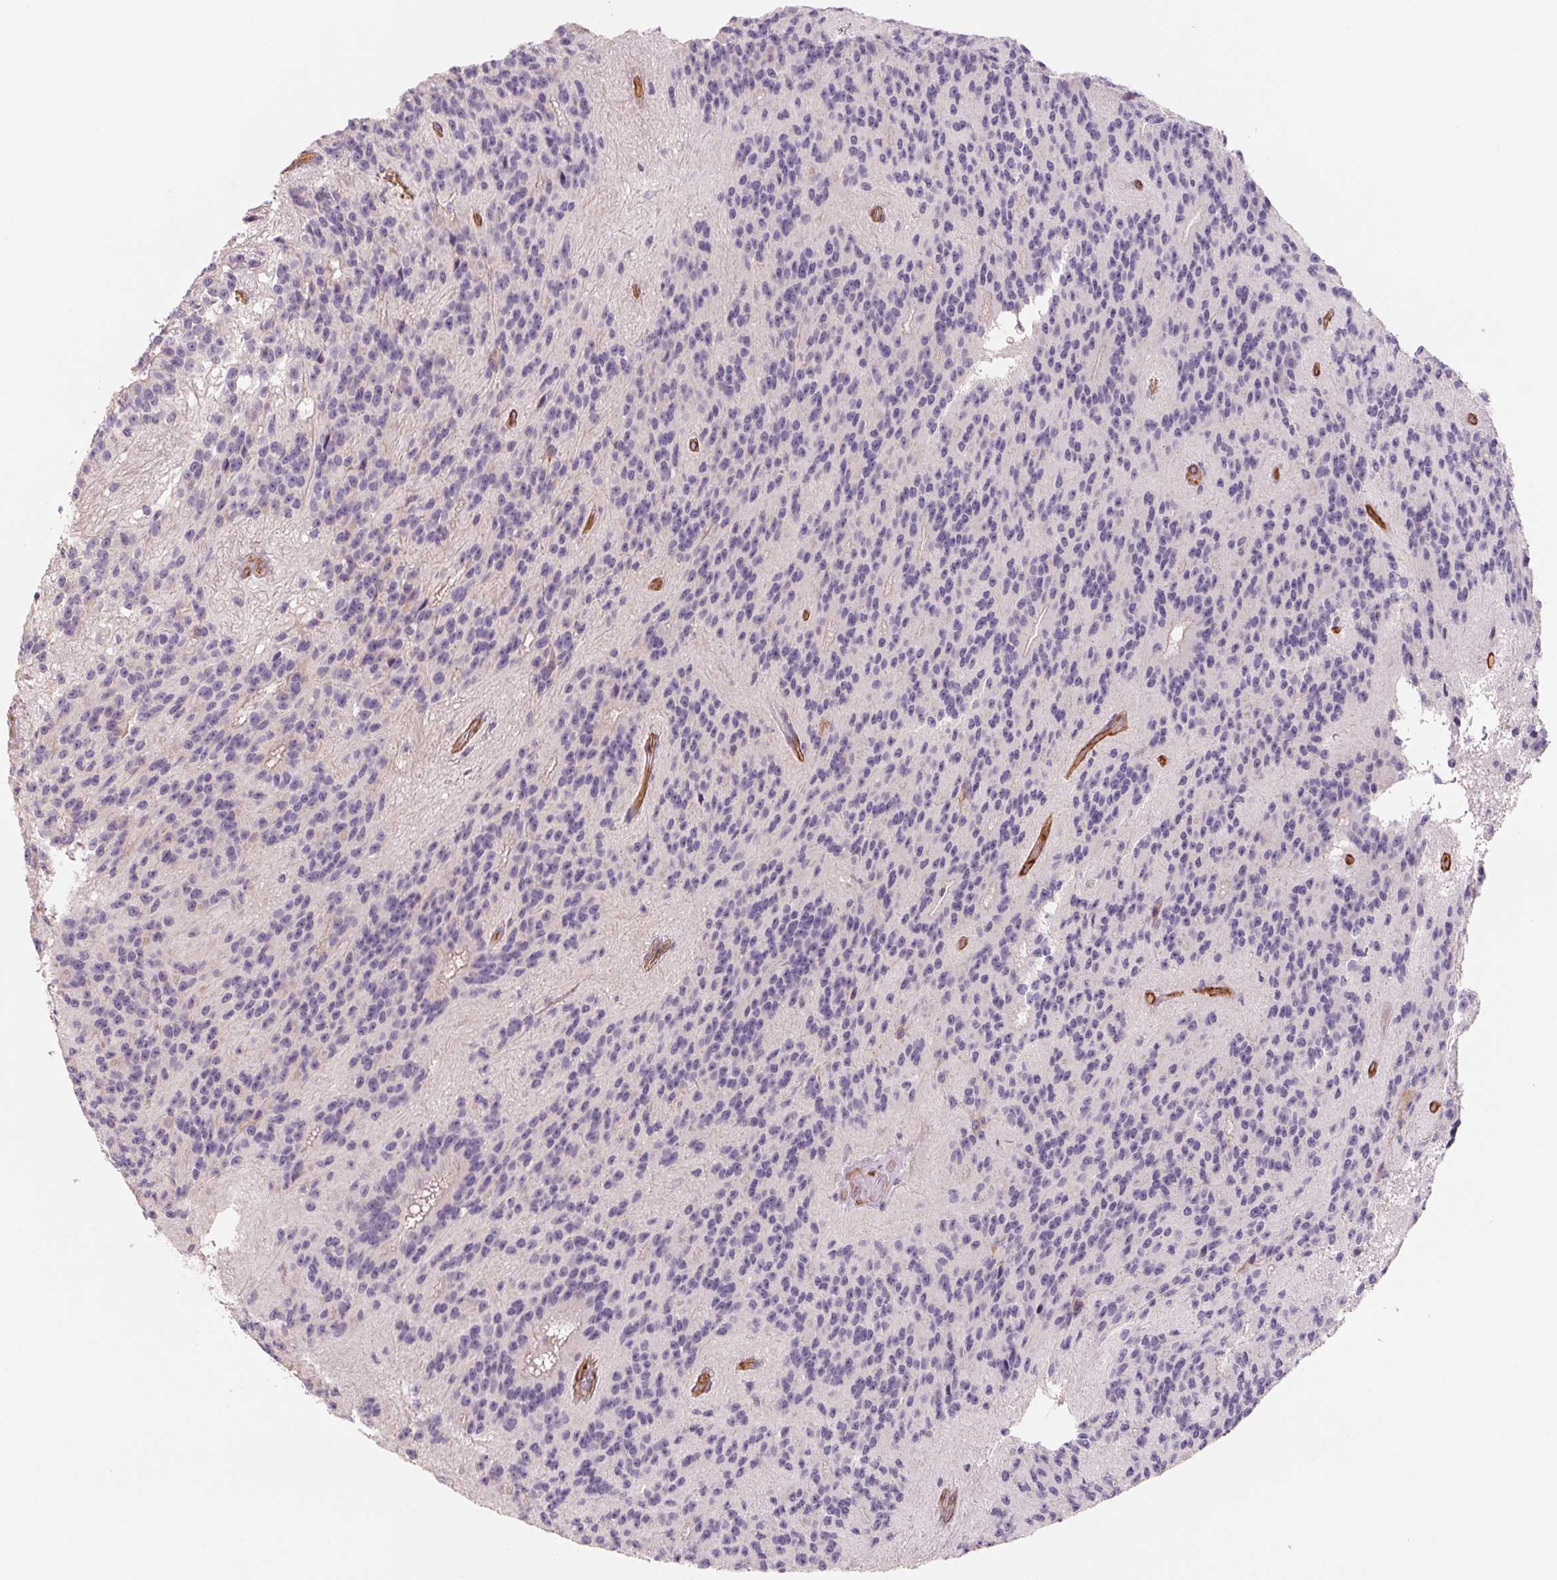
{"staining": {"intensity": "negative", "quantity": "none", "location": "none"}, "tissue": "glioma", "cell_type": "Tumor cells", "image_type": "cancer", "snomed": [{"axis": "morphology", "description": "Glioma, malignant, Low grade"}, {"axis": "topography", "description": "Brain"}], "caption": "The image demonstrates no significant staining in tumor cells of malignant glioma (low-grade).", "gene": "ANKRD13B", "patient": {"sex": "male", "age": 31}}